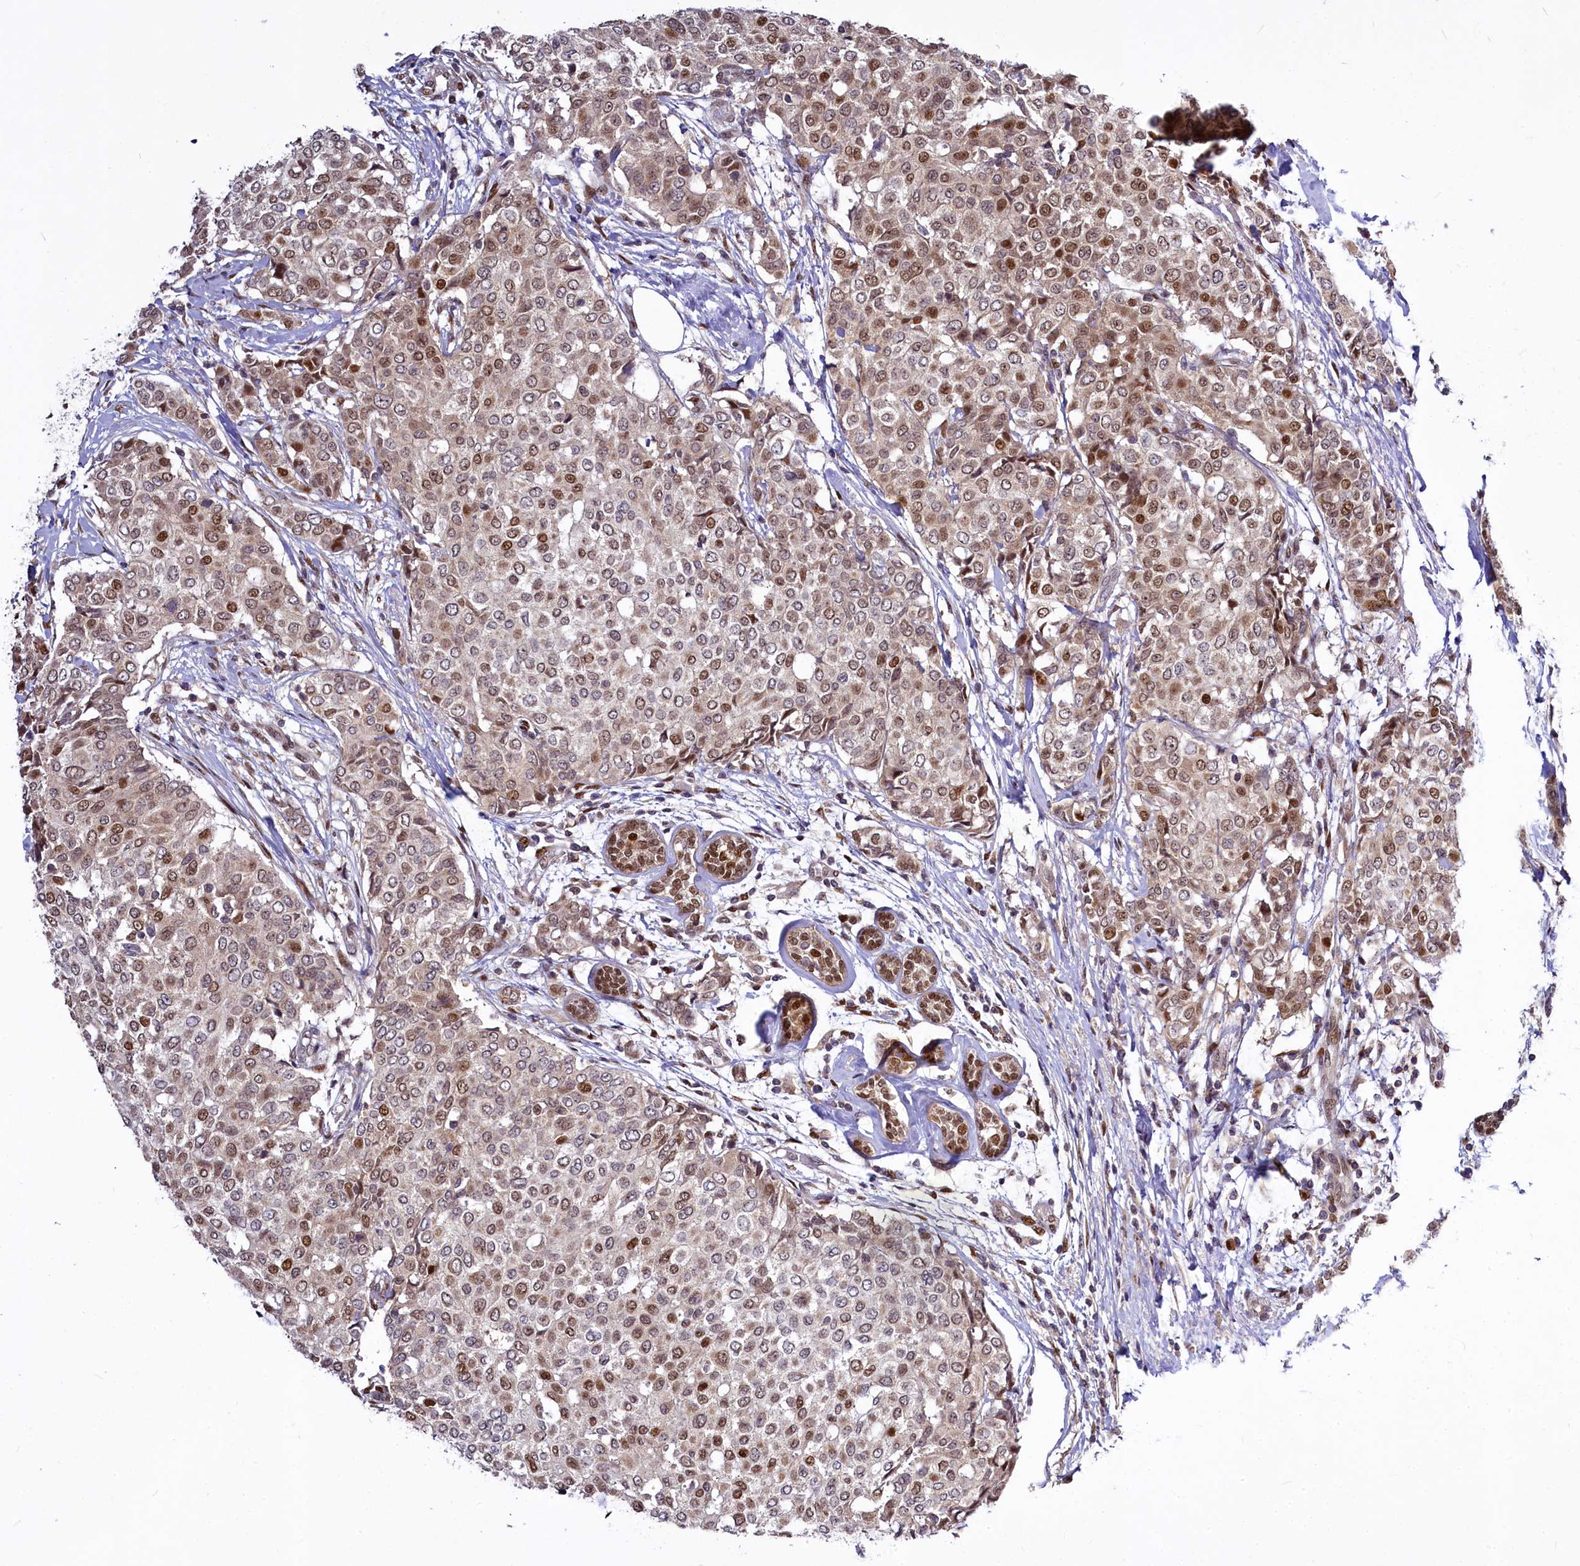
{"staining": {"intensity": "moderate", "quantity": ">75%", "location": "nuclear"}, "tissue": "breast cancer", "cell_type": "Tumor cells", "image_type": "cancer", "snomed": [{"axis": "morphology", "description": "Lobular carcinoma"}, {"axis": "topography", "description": "Breast"}], "caption": "The micrograph reveals immunohistochemical staining of breast cancer (lobular carcinoma). There is moderate nuclear positivity is present in about >75% of tumor cells.", "gene": "MAML2", "patient": {"sex": "female", "age": 51}}